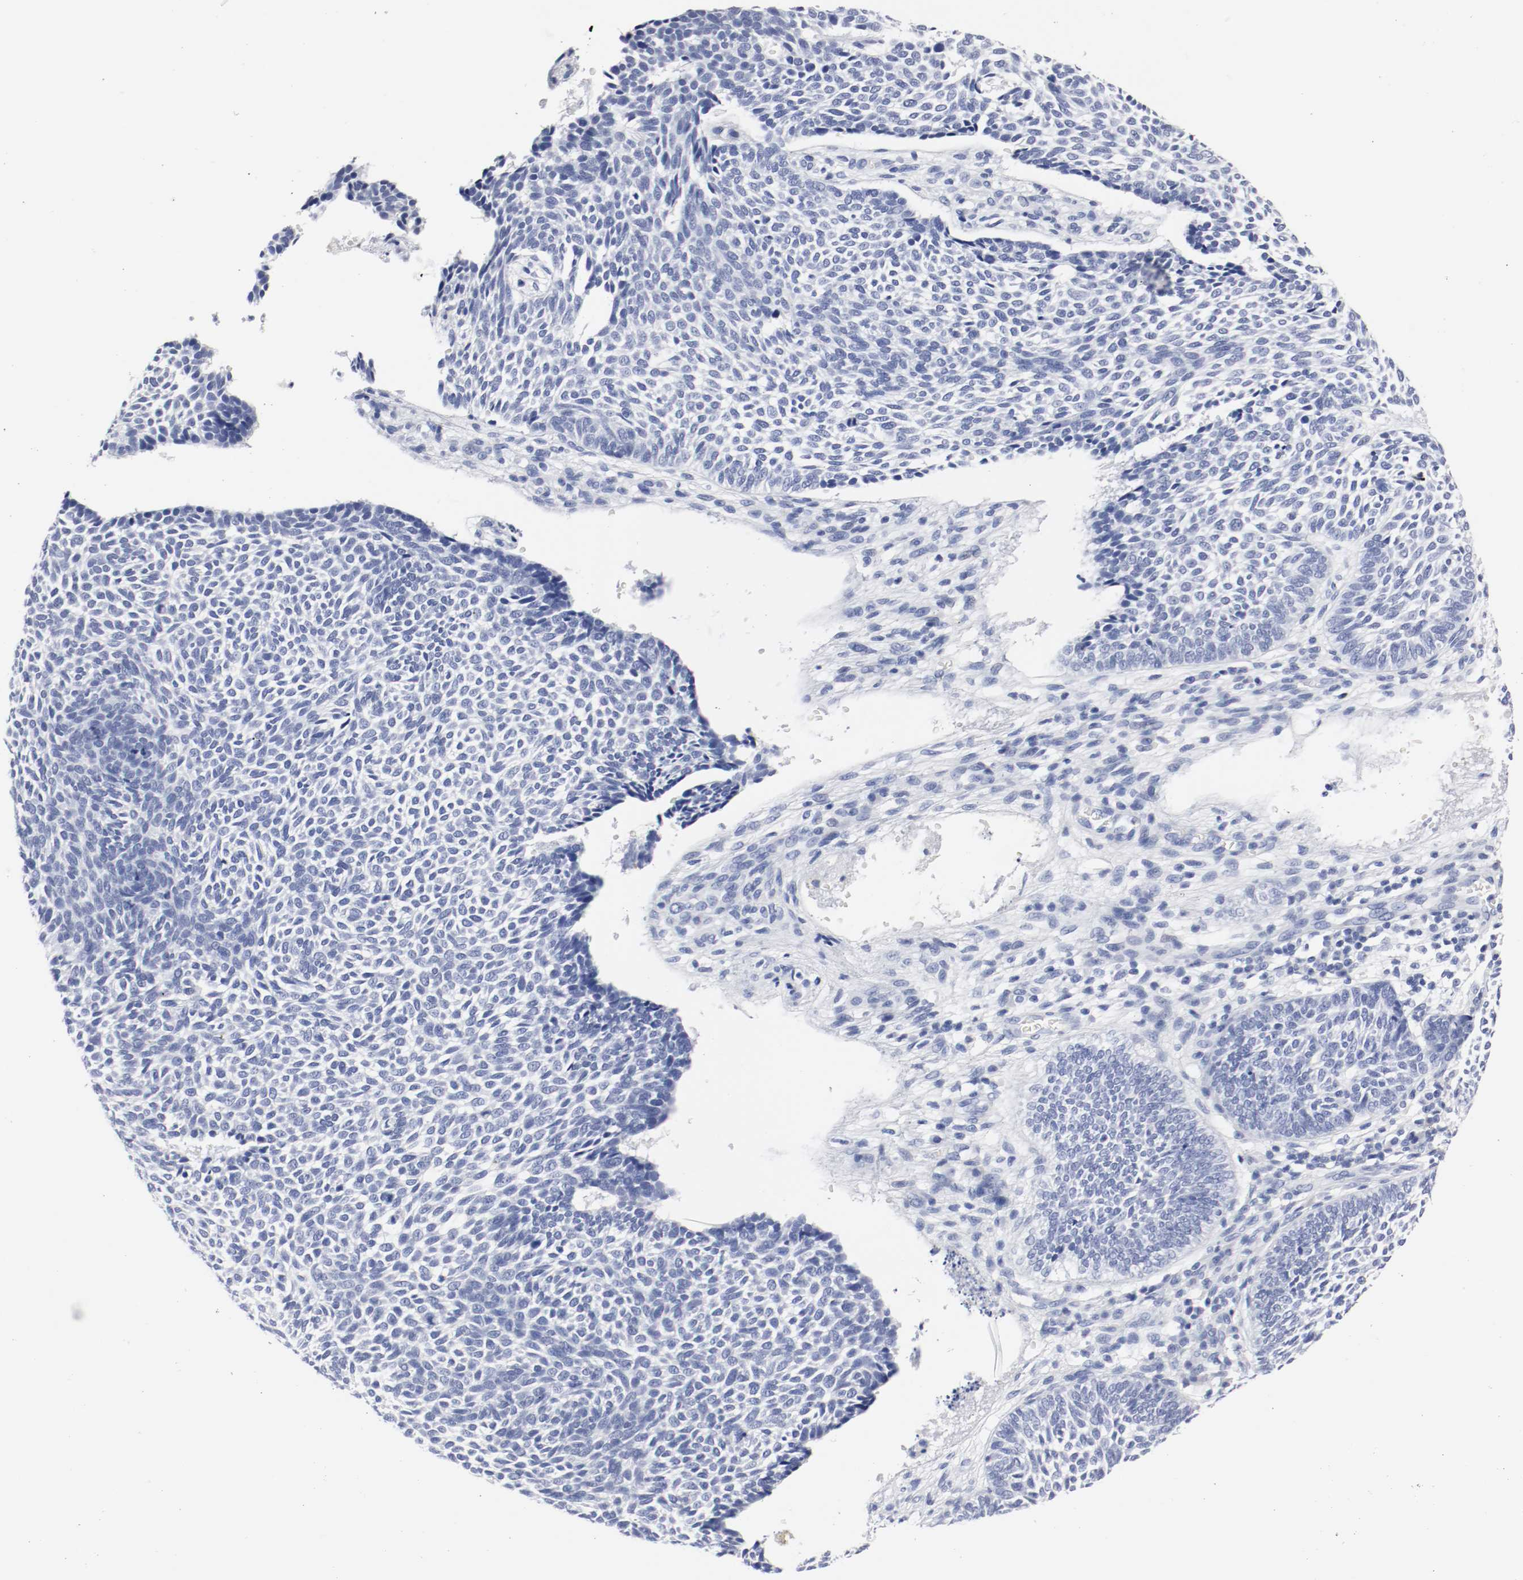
{"staining": {"intensity": "negative", "quantity": "none", "location": "none"}, "tissue": "skin cancer", "cell_type": "Tumor cells", "image_type": "cancer", "snomed": [{"axis": "morphology", "description": "Normal tissue, NOS"}, {"axis": "morphology", "description": "Basal cell carcinoma"}, {"axis": "topography", "description": "Skin"}], "caption": "Skin cancer (basal cell carcinoma) was stained to show a protein in brown. There is no significant positivity in tumor cells. Brightfield microscopy of immunohistochemistry (IHC) stained with DAB (brown) and hematoxylin (blue), captured at high magnification.", "gene": "GAD1", "patient": {"sex": "male", "age": 87}}